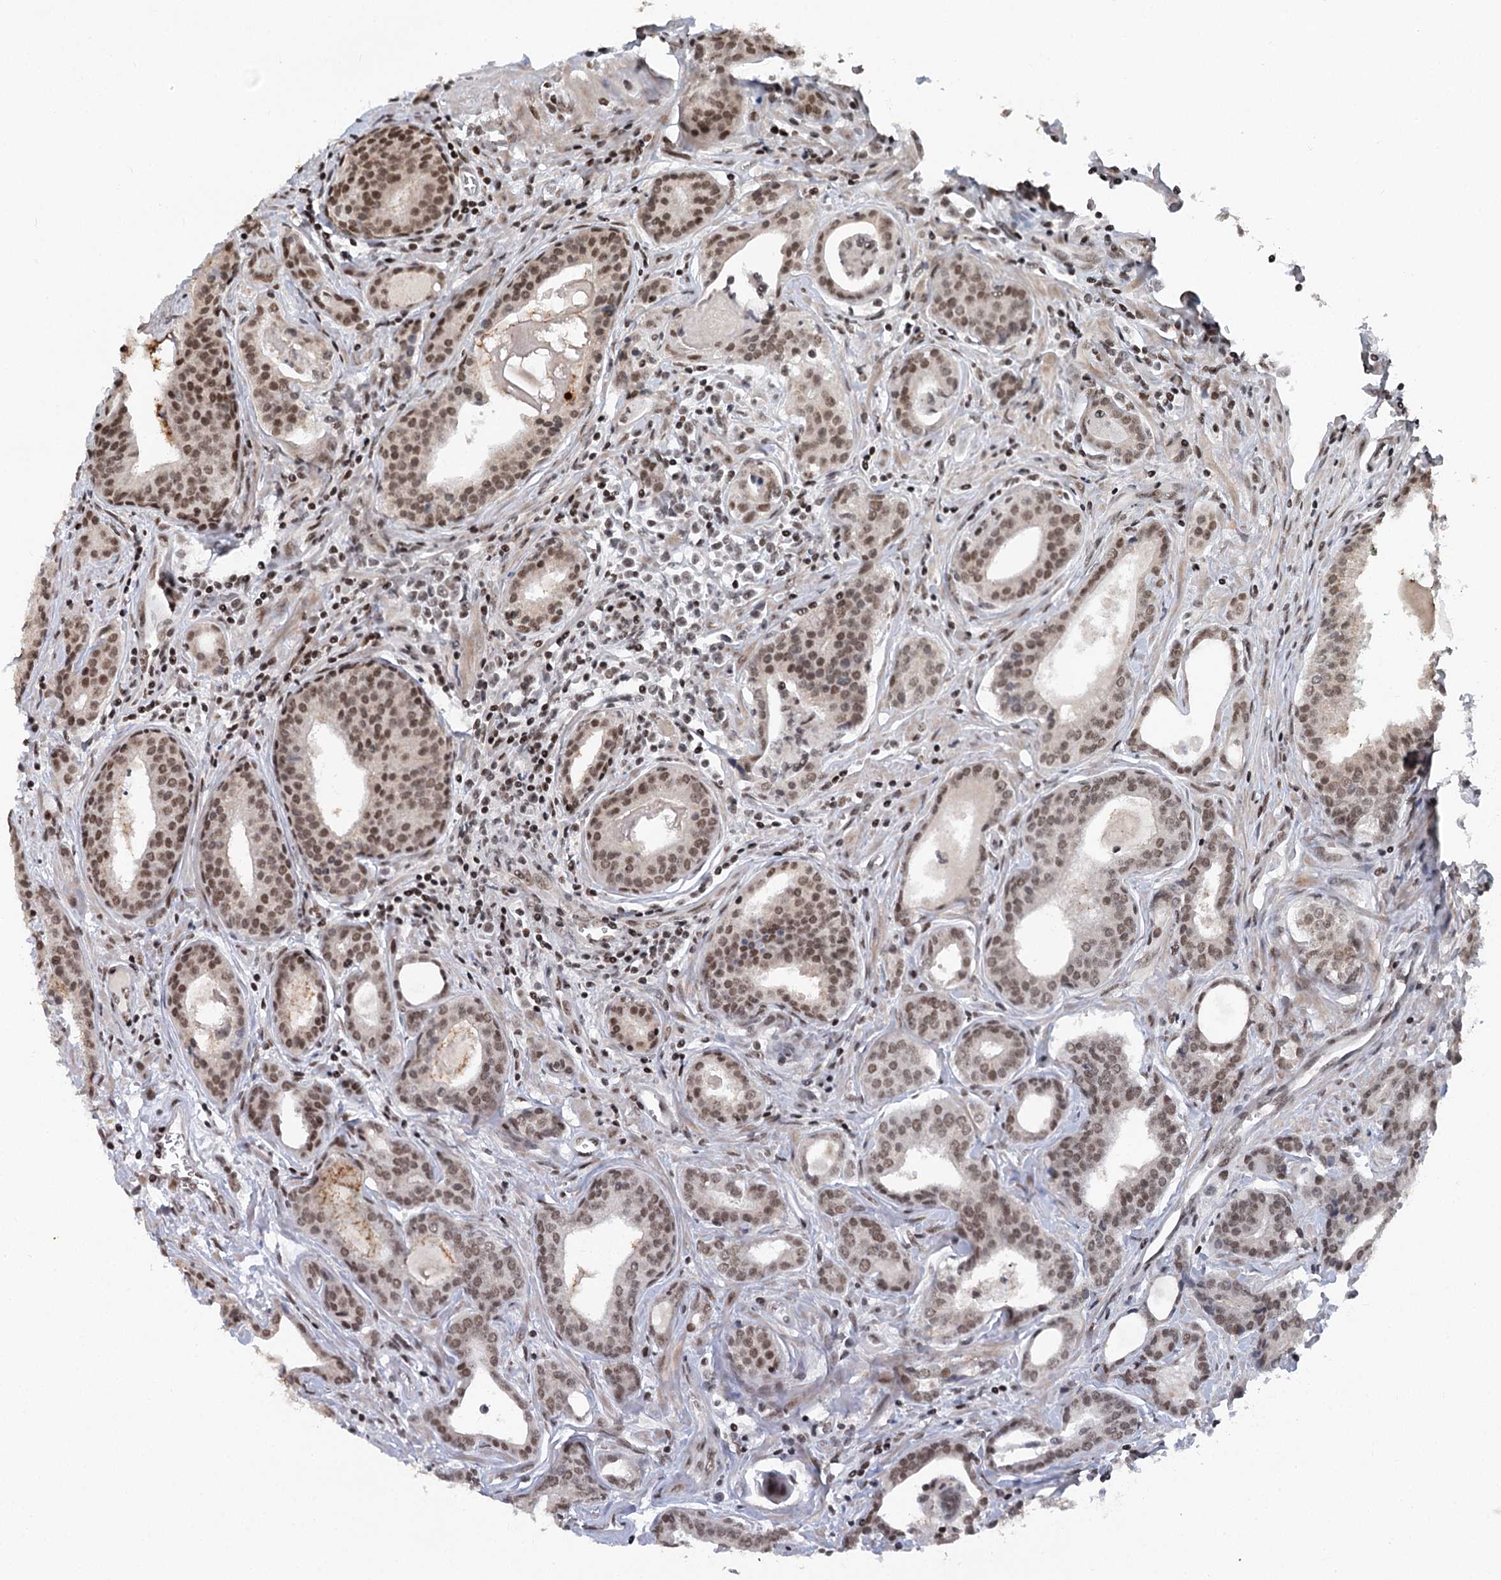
{"staining": {"intensity": "moderate", "quantity": ">75%", "location": "nuclear"}, "tissue": "prostate cancer", "cell_type": "Tumor cells", "image_type": "cancer", "snomed": [{"axis": "morphology", "description": "Adenocarcinoma, High grade"}, {"axis": "topography", "description": "Prostate"}], "caption": "Moderate nuclear protein expression is present in approximately >75% of tumor cells in prostate adenocarcinoma (high-grade).", "gene": "CGGBP1", "patient": {"sex": "male", "age": 68}}